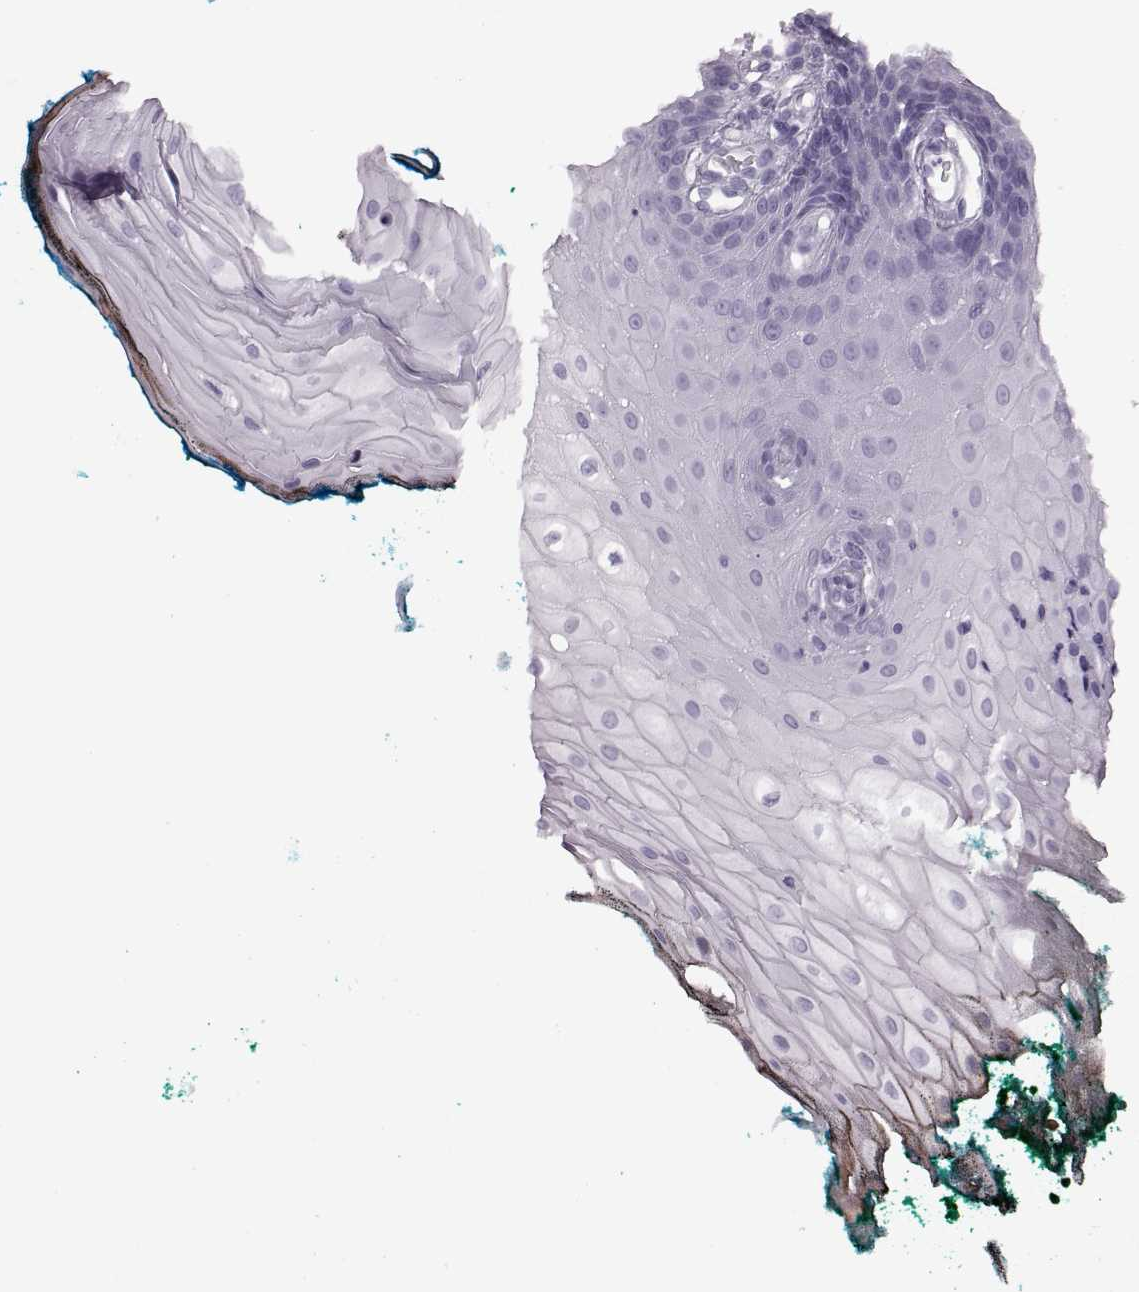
{"staining": {"intensity": "negative", "quantity": "none", "location": "none"}, "tissue": "oral mucosa", "cell_type": "Squamous epithelial cells", "image_type": "normal", "snomed": [{"axis": "morphology", "description": "Normal tissue, NOS"}, {"axis": "topography", "description": "Oral tissue"}, {"axis": "topography", "description": "Head-Neck"}], "caption": "Human oral mucosa stained for a protein using IHC shows no staining in squamous epithelial cells.", "gene": "PRPH2", "patient": {"sex": "female", "age": 68}}